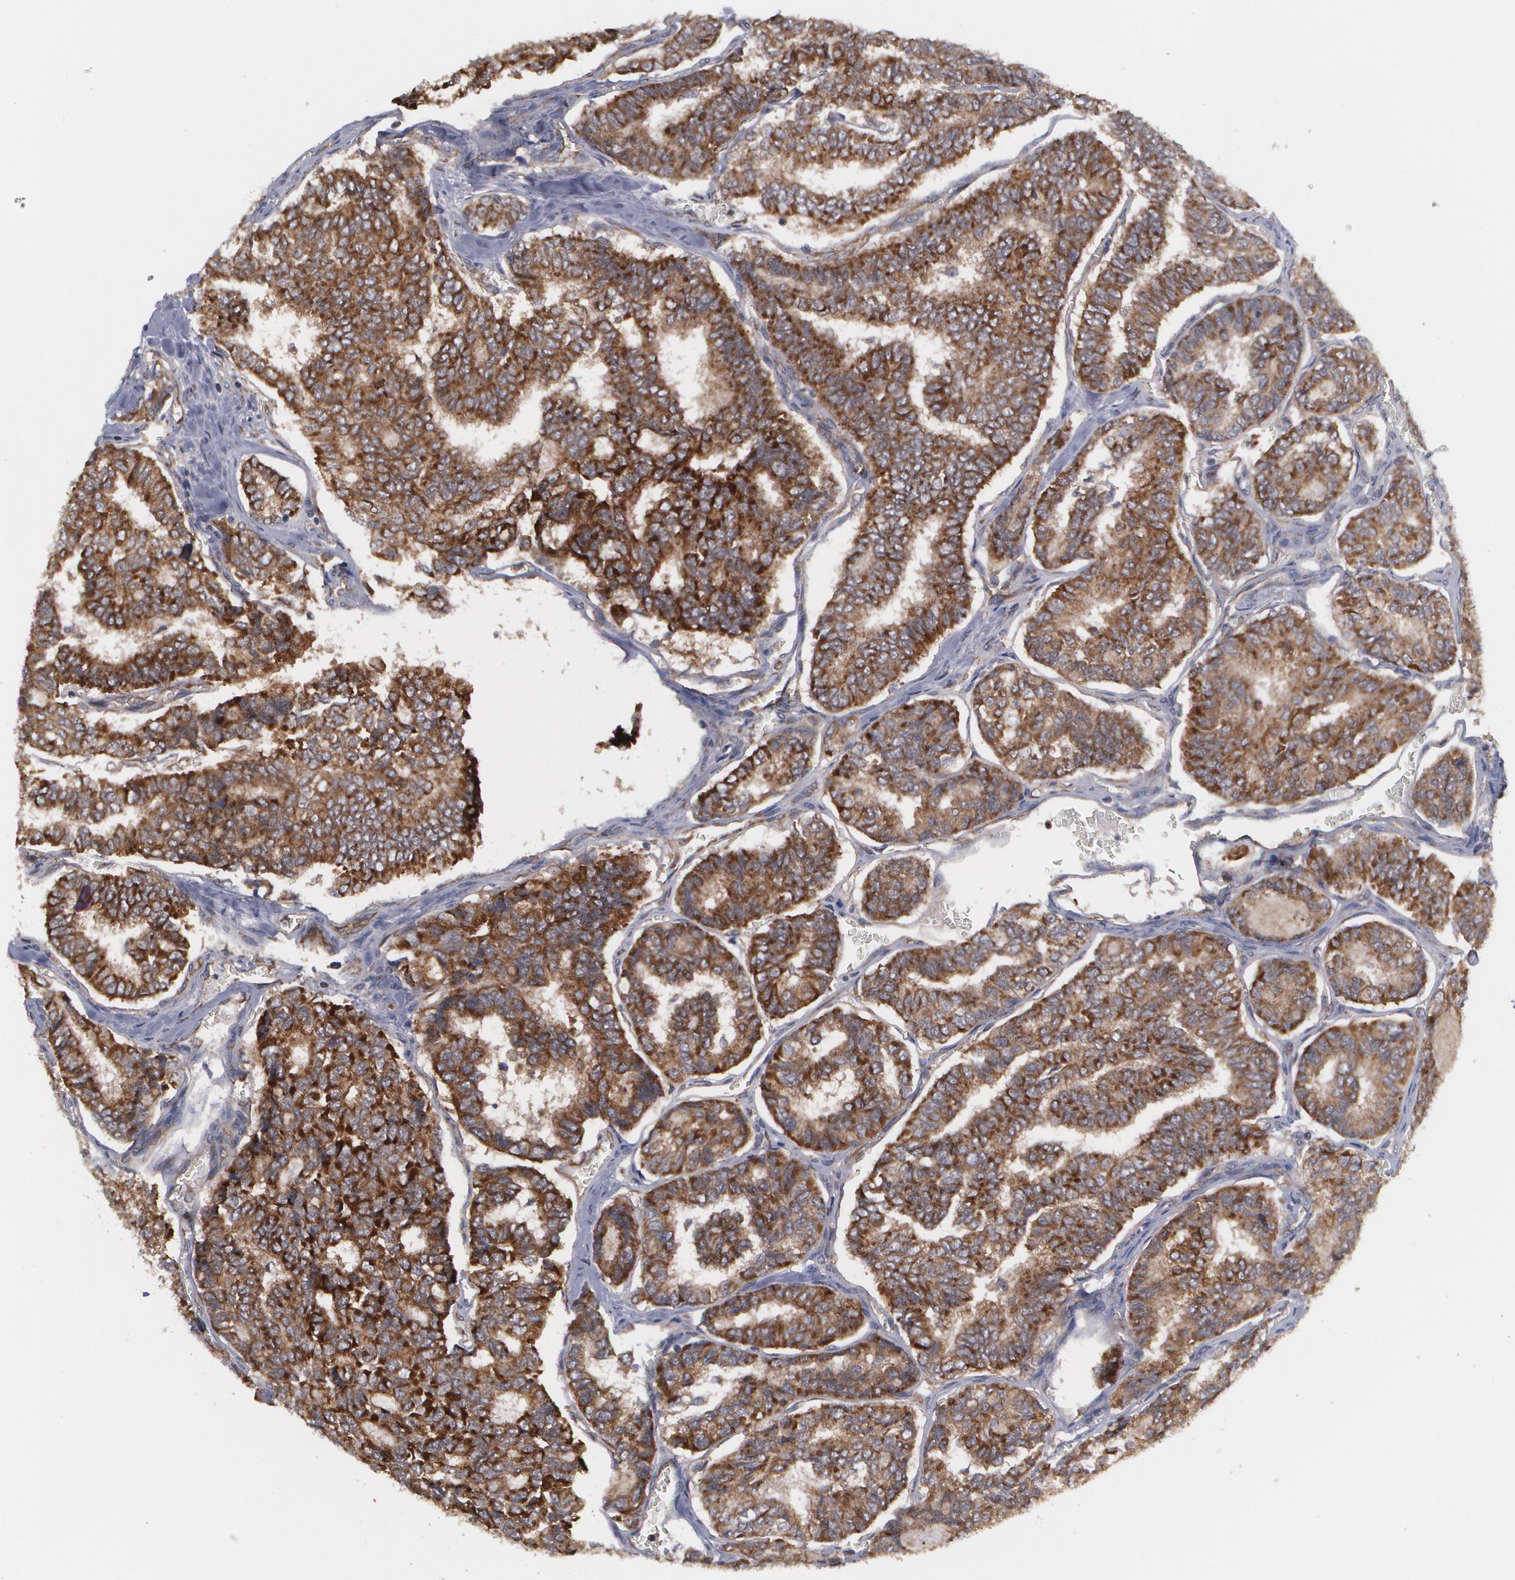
{"staining": {"intensity": "strong", "quantity": ">75%", "location": "cytoplasmic/membranous"}, "tissue": "thyroid cancer", "cell_type": "Tumor cells", "image_type": "cancer", "snomed": [{"axis": "morphology", "description": "Papillary adenocarcinoma, NOS"}, {"axis": "topography", "description": "Thyroid gland"}], "caption": "A brown stain highlights strong cytoplasmic/membranous expression of a protein in thyroid papillary adenocarcinoma tumor cells.", "gene": "BMP6", "patient": {"sex": "female", "age": 35}}